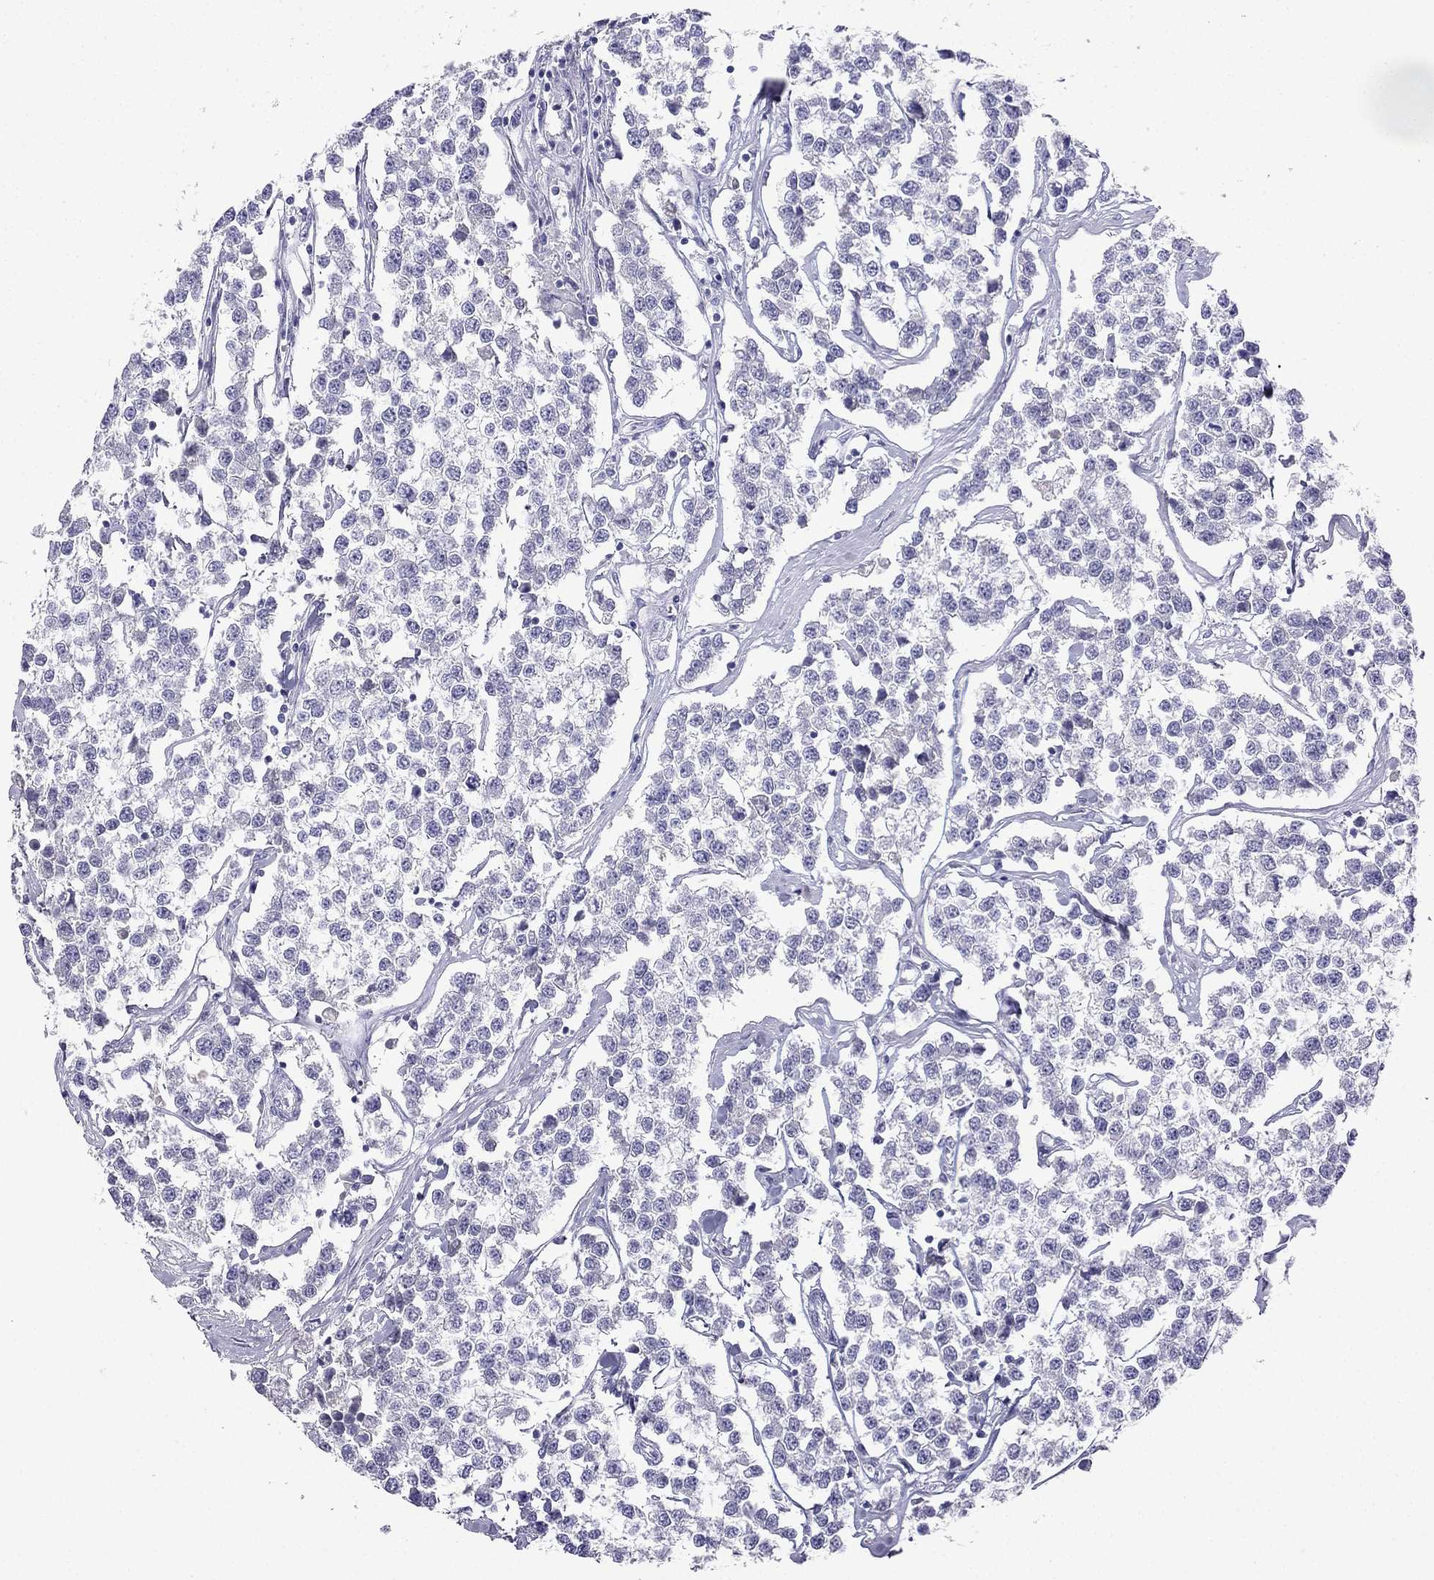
{"staining": {"intensity": "negative", "quantity": "none", "location": "none"}, "tissue": "testis cancer", "cell_type": "Tumor cells", "image_type": "cancer", "snomed": [{"axis": "morphology", "description": "Seminoma, NOS"}, {"axis": "topography", "description": "Testis"}], "caption": "Testis cancer was stained to show a protein in brown. There is no significant staining in tumor cells. (Stains: DAB immunohistochemistry (IHC) with hematoxylin counter stain, Microscopy: brightfield microscopy at high magnification).", "gene": "NPTX1", "patient": {"sex": "male", "age": 59}}